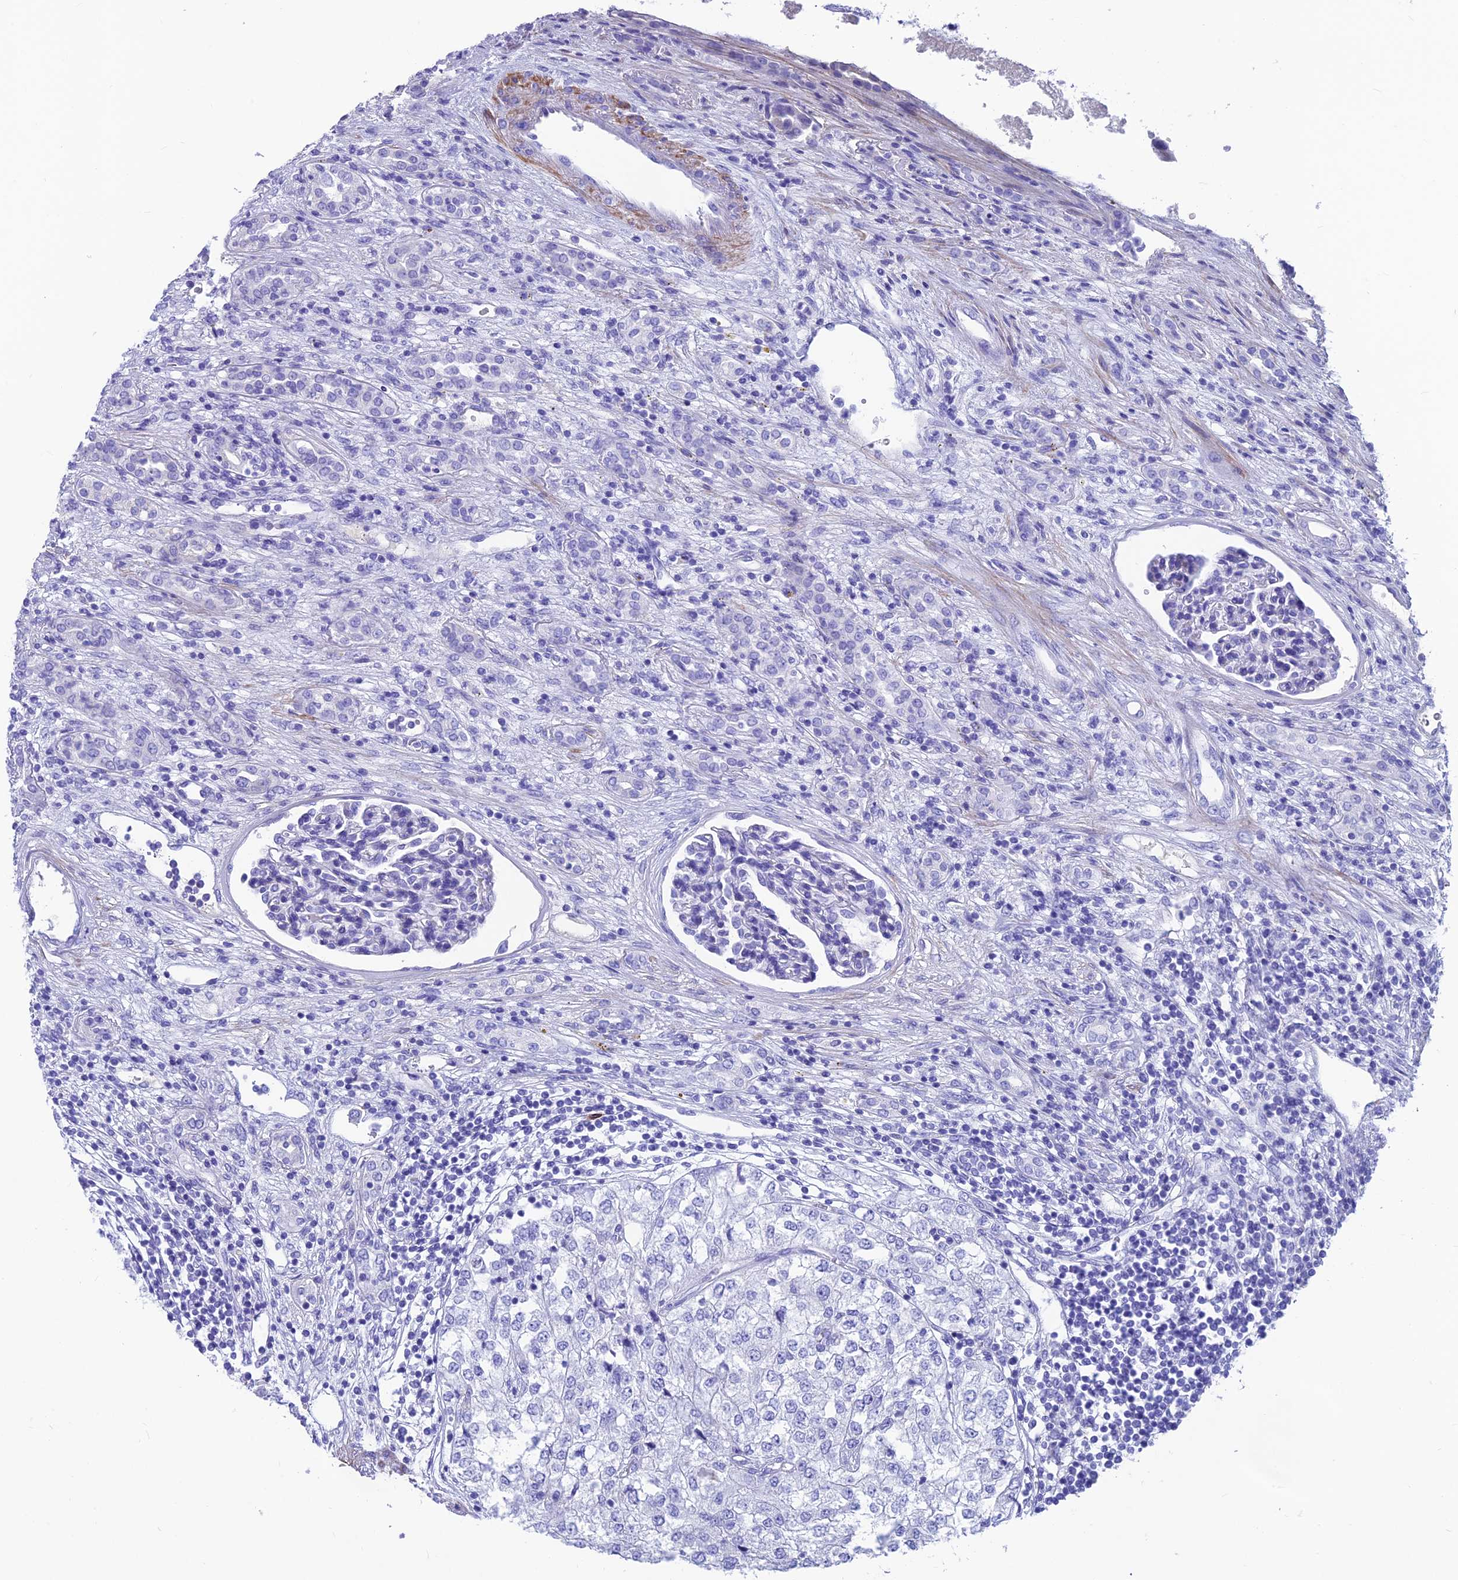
{"staining": {"intensity": "negative", "quantity": "none", "location": "none"}, "tissue": "renal cancer", "cell_type": "Tumor cells", "image_type": "cancer", "snomed": [{"axis": "morphology", "description": "Adenocarcinoma, NOS"}, {"axis": "topography", "description": "Kidney"}], "caption": "Renal adenocarcinoma was stained to show a protein in brown. There is no significant staining in tumor cells. The staining was performed using DAB (3,3'-diaminobenzidine) to visualize the protein expression in brown, while the nuclei were stained in blue with hematoxylin (Magnification: 20x).", "gene": "GNG11", "patient": {"sex": "female", "age": 54}}